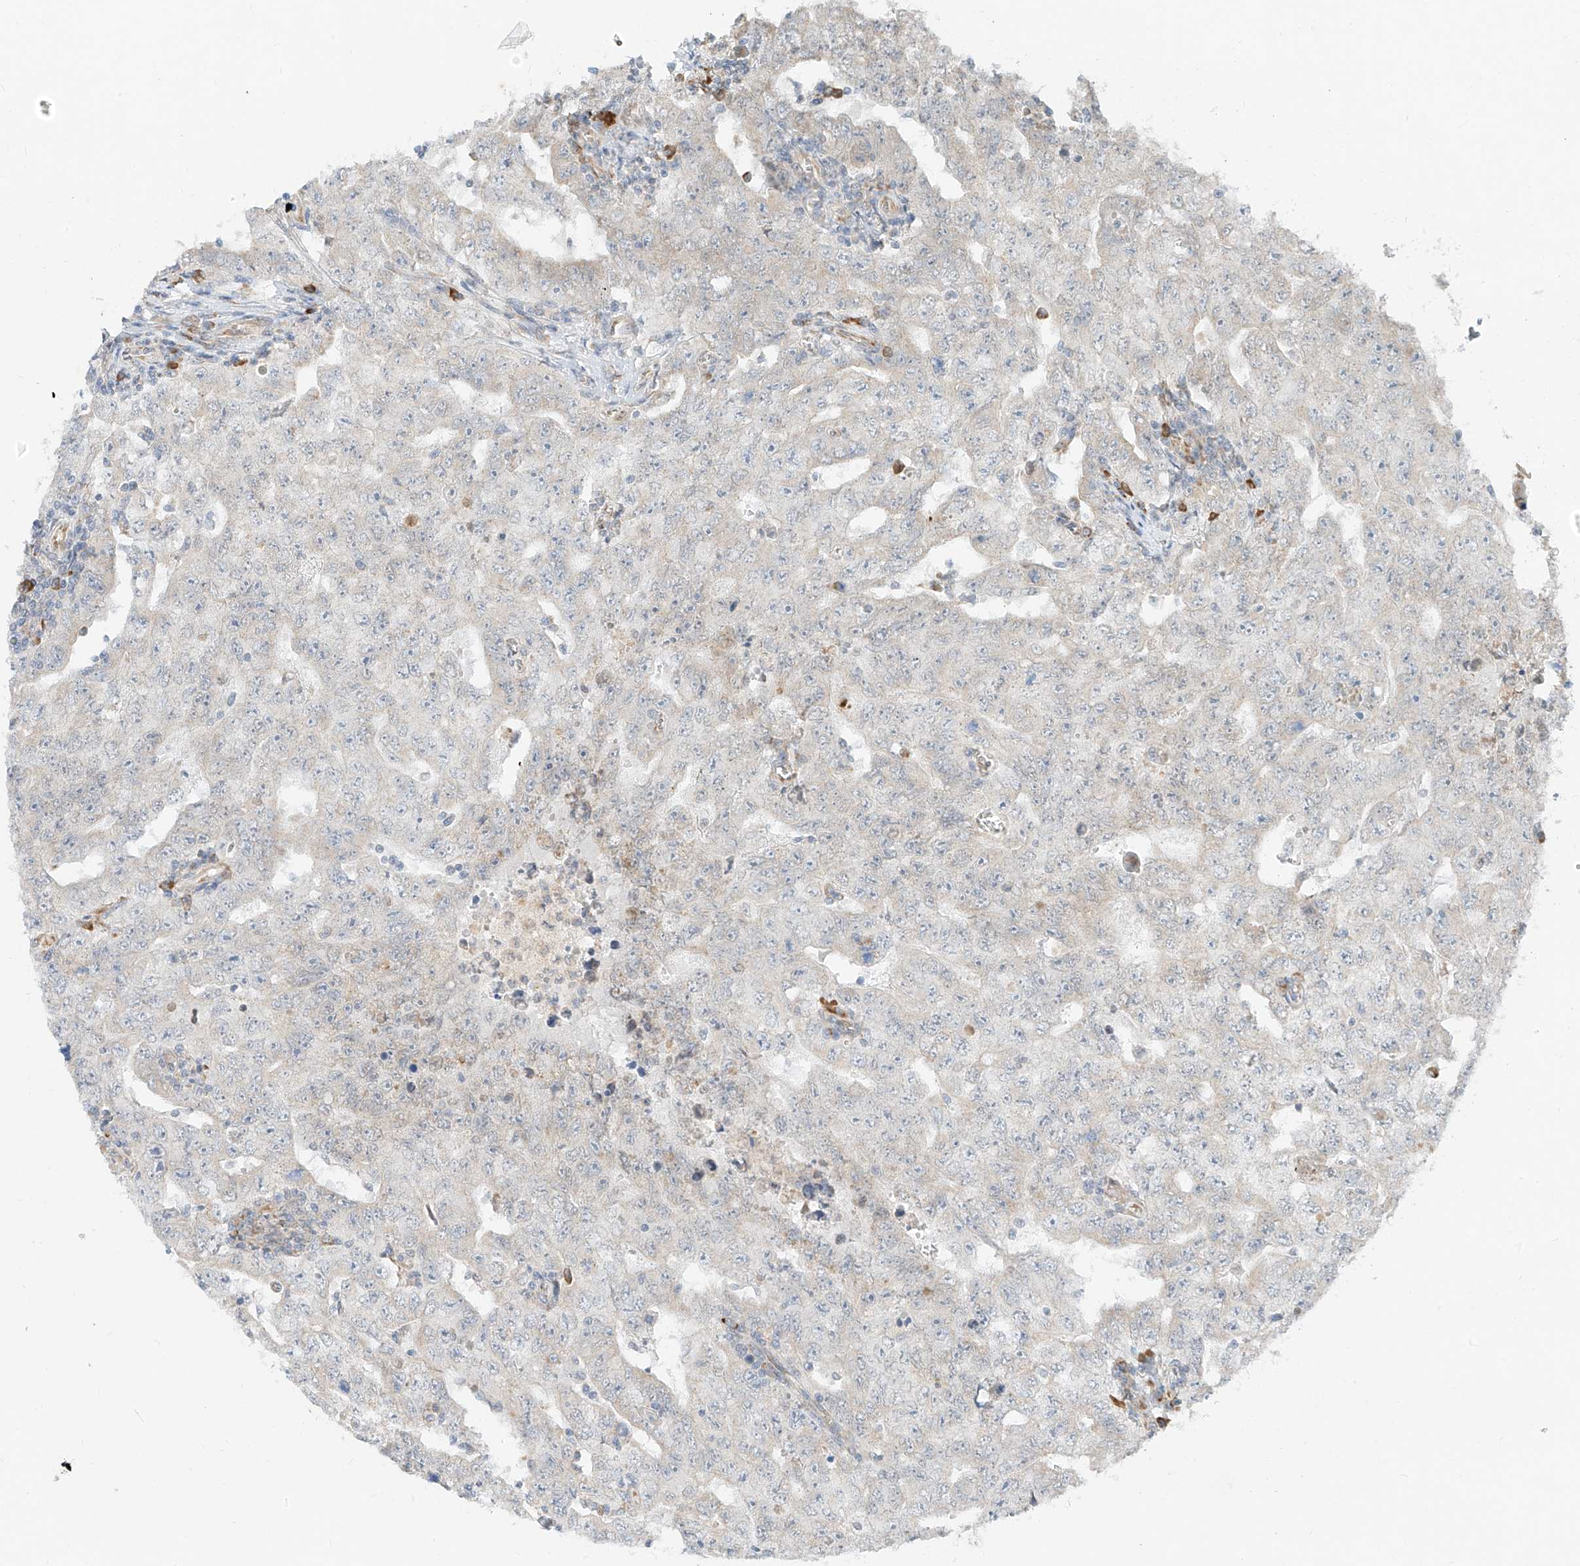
{"staining": {"intensity": "negative", "quantity": "none", "location": "none"}, "tissue": "testis cancer", "cell_type": "Tumor cells", "image_type": "cancer", "snomed": [{"axis": "morphology", "description": "Carcinoma, Embryonal, NOS"}, {"axis": "topography", "description": "Testis"}], "caption": "The photomicrograph displays no significant expression in tumor cells of testis embryonal carcinoma.", "gene": "STT3A", "patient": {"sex": "male", "age": 26}}